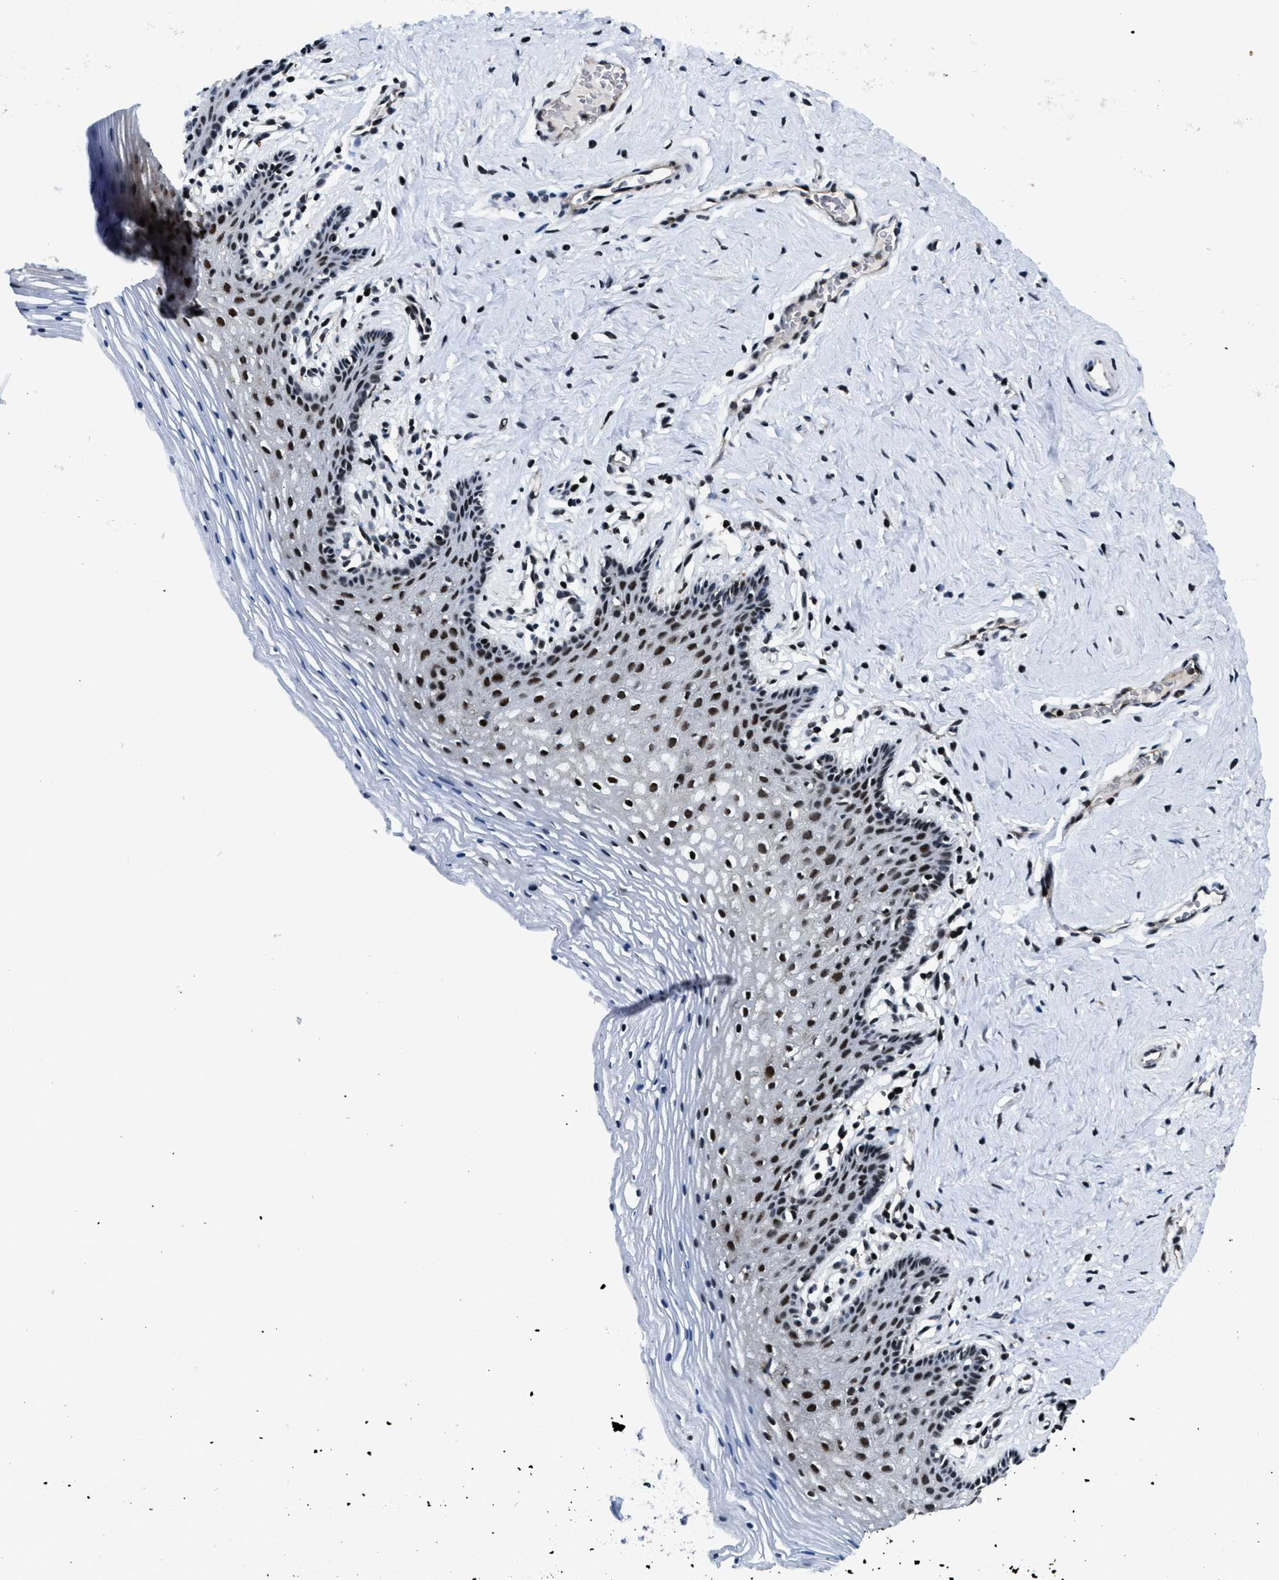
{"staining": {"intensity": "strong", "quantity": ">75%", "location": "nuclear"}, "tissue": "vagina", "cell_type": "Squamous epithelial cells", "image_type": "normal", "snomed": [{"axis": "morphology", "description": "Normal tissue, NOS"}, {"axis": "topography", "description": "Vagina"}], "caption": "This is a micrograph of immunohistochemistry (IHC) staining of unremarkable vagina, which shows strong expression in the nuclear of squamous epithelial cells.", "gene": "SMARCB1", "patient": {"sex": "female", "age": 32}}